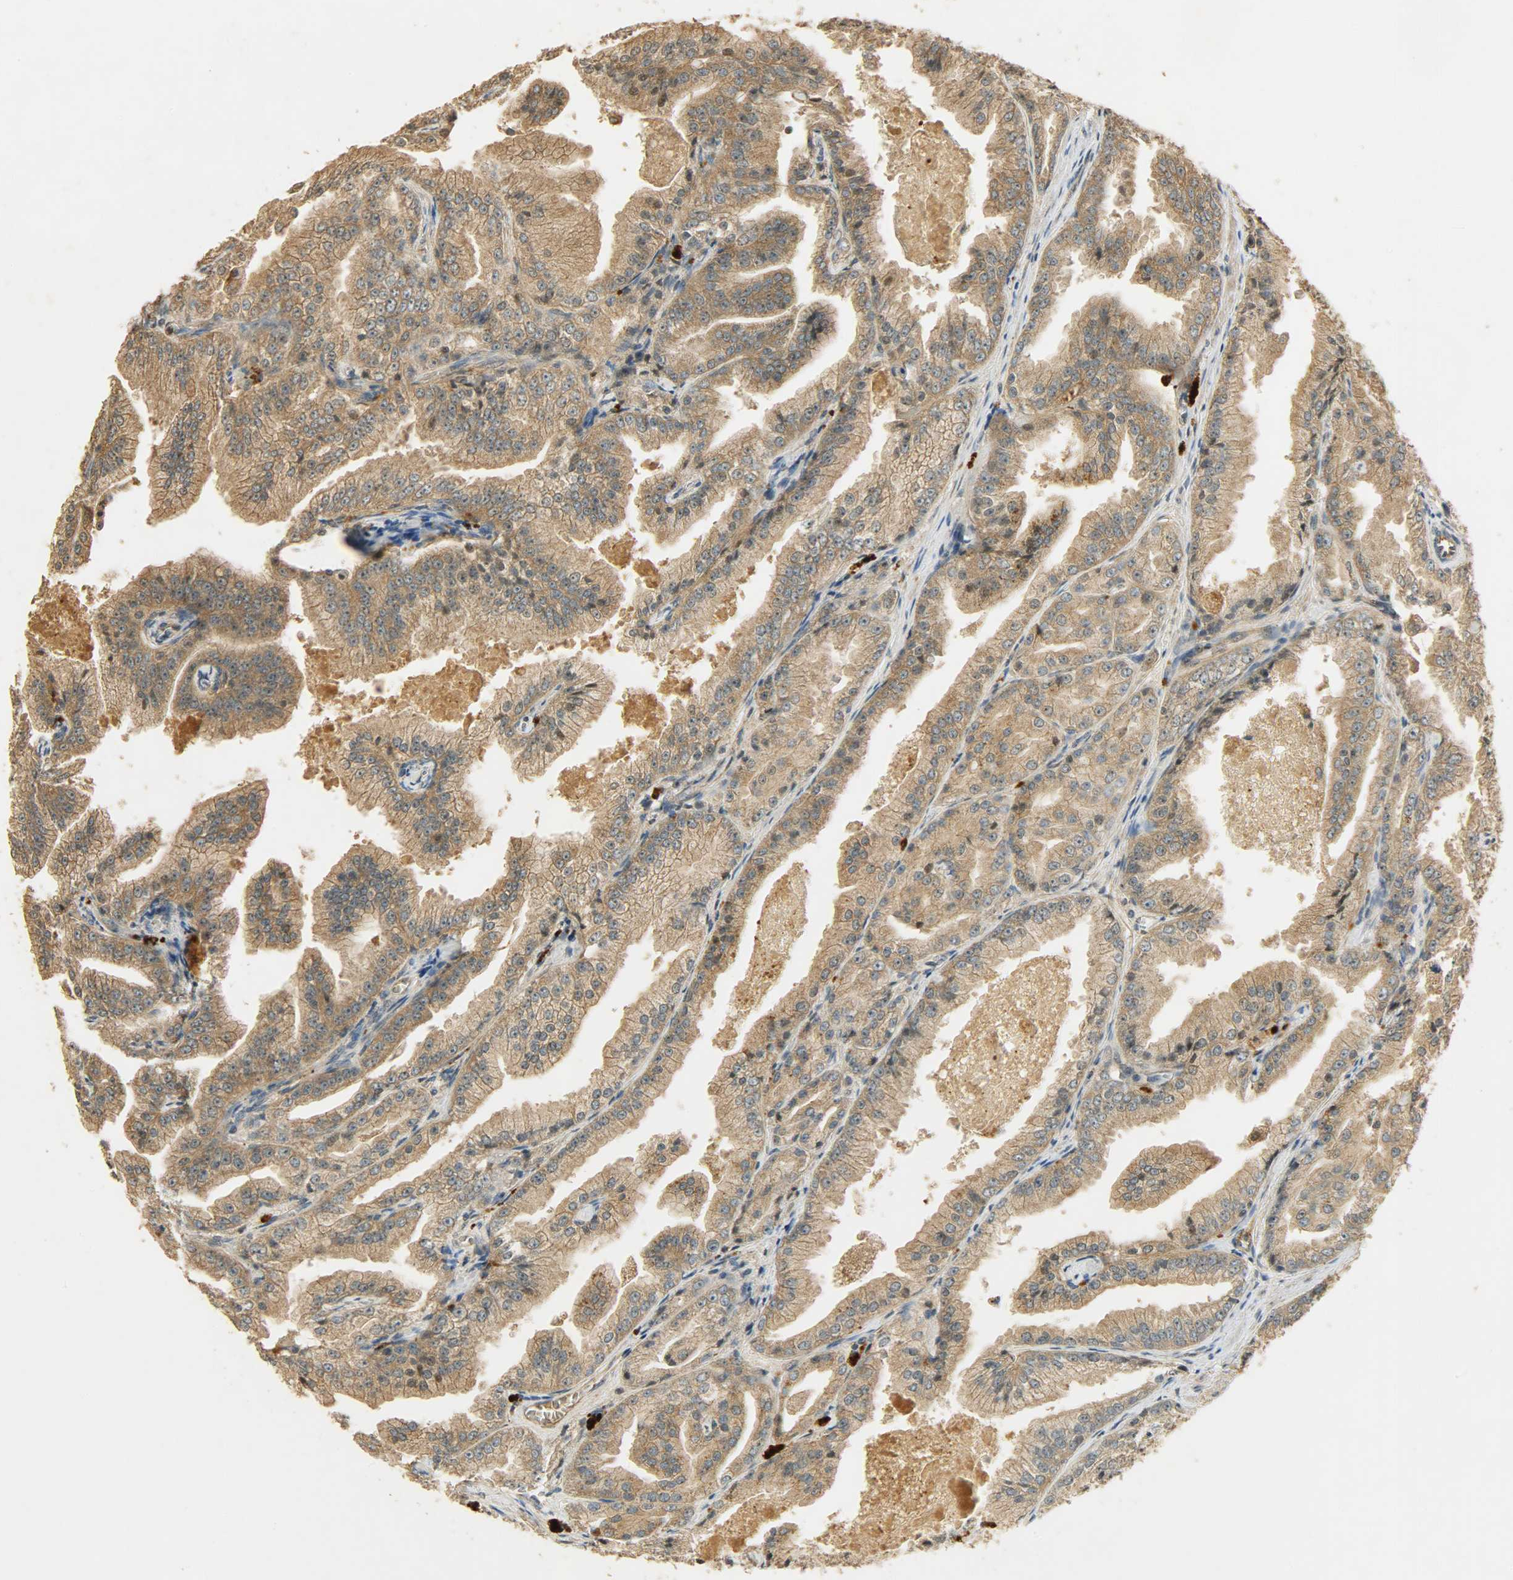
{"staining": {"intensity": "moderate", "quantity": ">75%", "location": "cytoplasmic/membranous"}, "tissue": "prostate cancer", "cell_type": "Tumor cells", "image_type": "cancer", "snomed": [{"axis": "morphology", "description": "Adenocarcinoma, High grade"}, {"axis": "topography", "description": "Prostate"}], "caption": "An immunohistochemistry histopathology image of tumor tissue is shown. Protein staining in brown labels moderate cytoplasmic/membranous positivity in prostate adenocarcinoma (high-grade) within tumor cells.", "gene": "ATP2B1", "patient": {"sex": "male", "age": 61}}